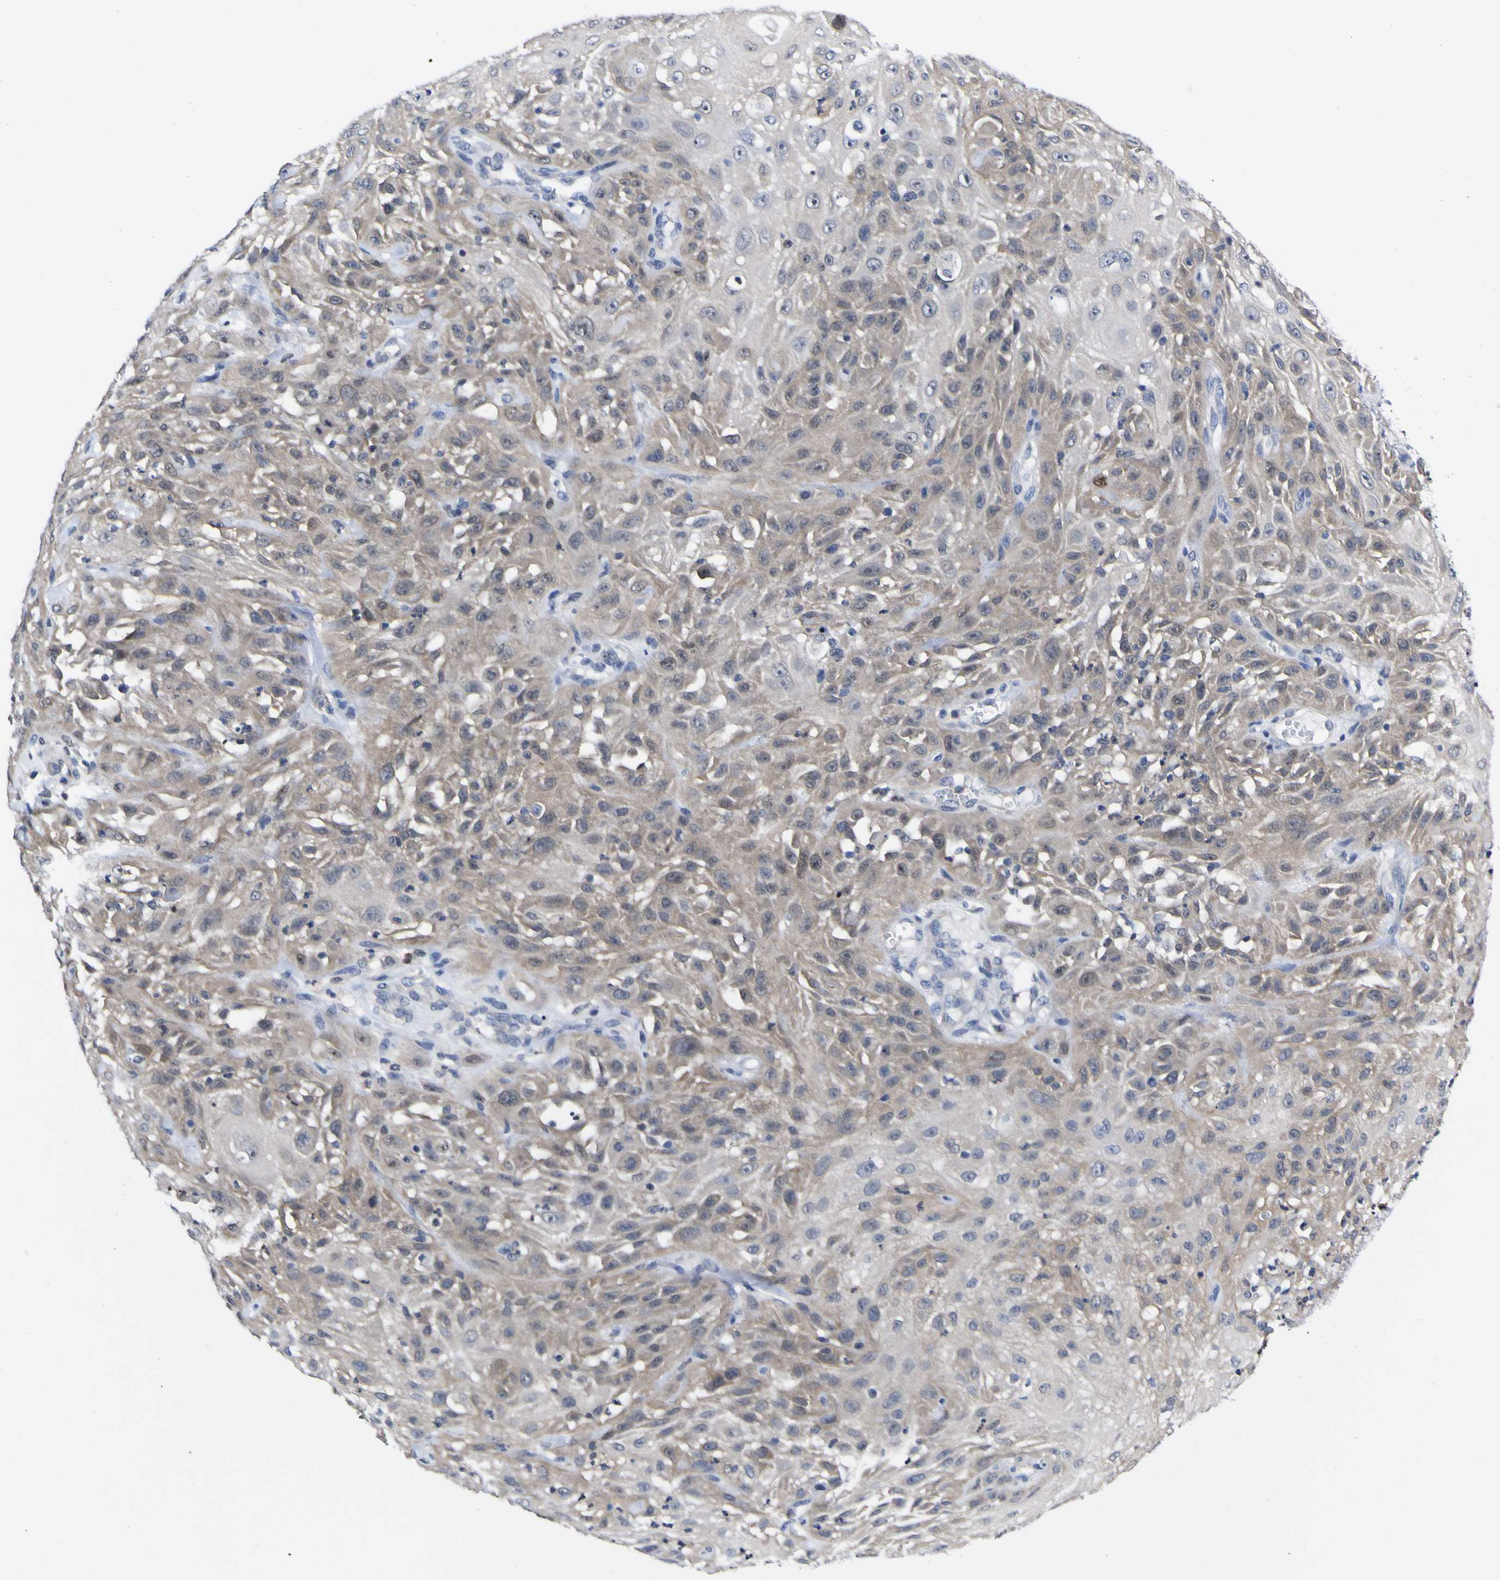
{"staining": {"intensity": "weak", "quantity": ">75%", "location": "cytoplasmic/membranous"}, "tissue": "skin cancer", "cell_type": "Tumor cells", "image_type": "cancer", "snomed": [{"axis": "morphology", "description": "Squamous cell carcinoma, NOS"}, {"axis": "topography", "description": "Skin"}], "caption": "Immunohistochemistry photomicrograph of human squamous cell carcinoma (skin) stained for a protein (brown), which reveals low levels of weak cytoplasmic/membranous expression in about >75% of tumor cells.", "gene": "CASP6", "patient": {"sex": "male", "age": 75}}